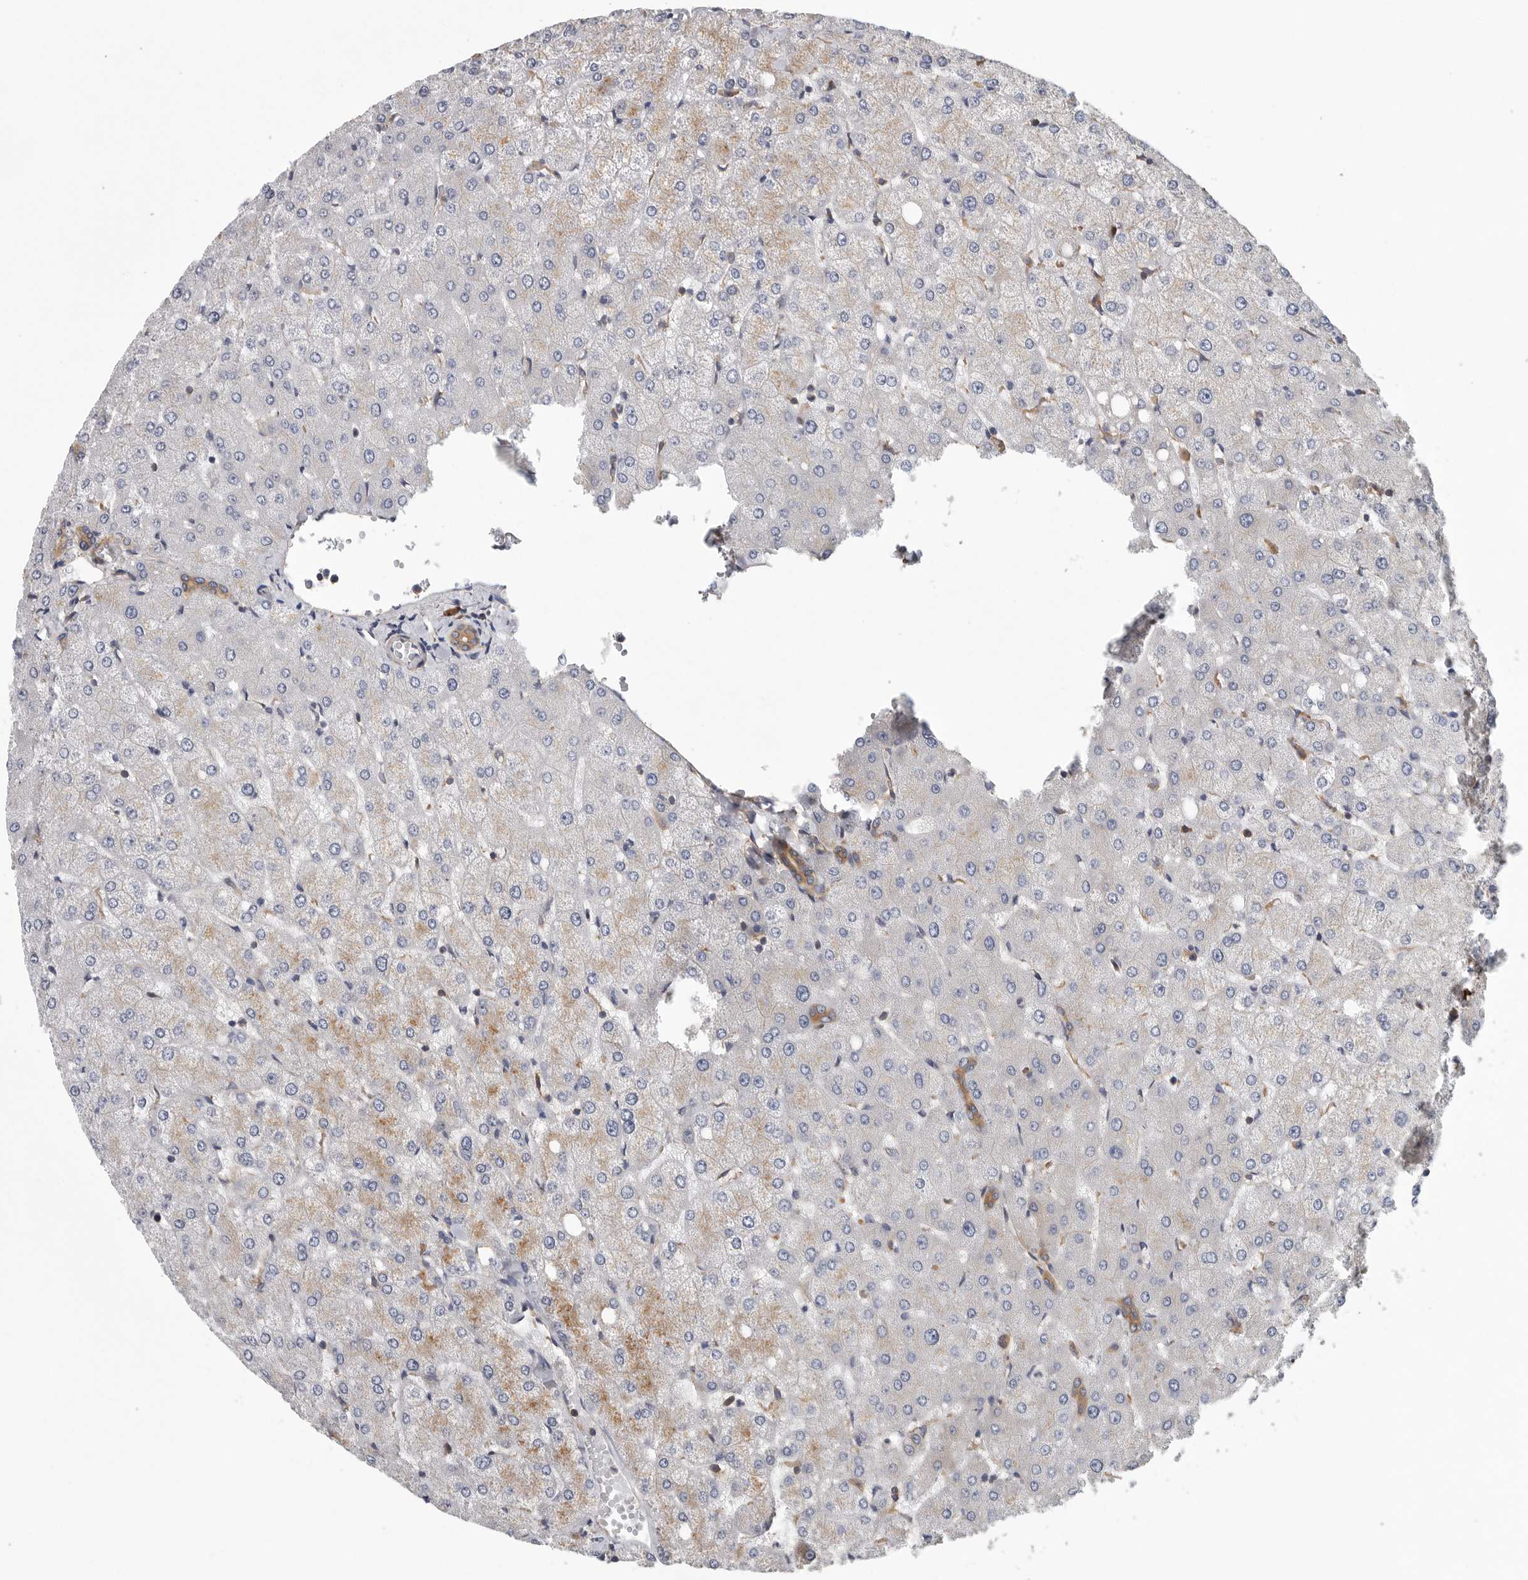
{"staining": {"intensity": "moderate", "quantity": ">75%", "location": "cytoplasmic/membranous"}, "tissue": "liver", "cell_type": "Cholangiocytes", "image_type": "normal", "snomed": [{"axis": "morphology", "description": "Normal tissue, NOS"}, {"axis": "topography", "description": "Liver"}], "caption": "An IHC image of unremarkable tissue is shown. Protein staining in brown labels moderate cytoplasmic/membranous positivity in liver within cholangiocytes.", "gene": "OXR1", "patient": {"sex": "female", "age": 54}}